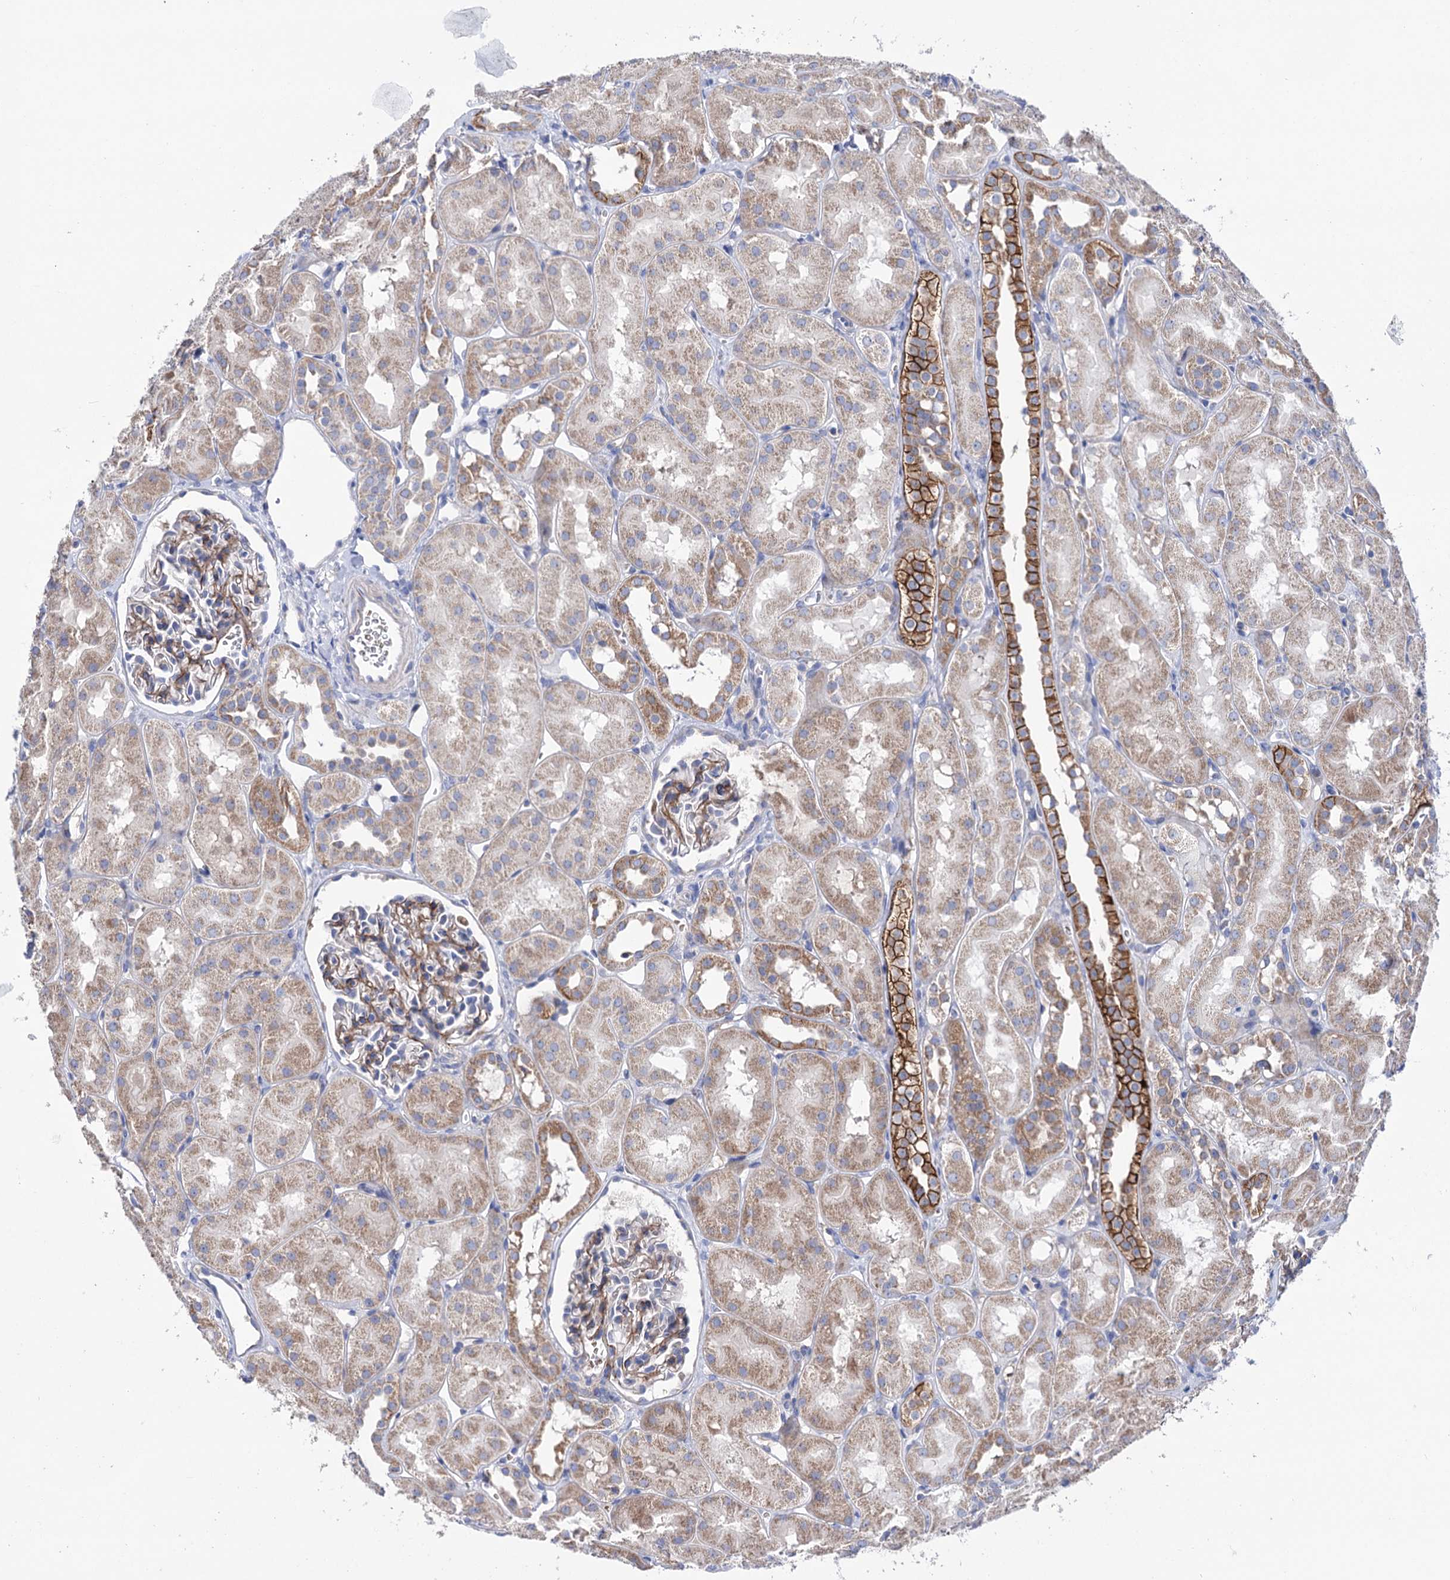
{"staining": {"intensity": "moderate", "quantity": "25%-75%", "location": "cytoplasmic/membranous"}, "tissue": "kidney", "cell_type": "Cells in glomeruli", "image_type": "normal", "snomed": [{"axis": "morphology", "description": "Normal tissue, NOS"}, {"axis": "topography", "description": "Kidney"}, {"axis": "topography", "description": "Urinary bladder"}], "caption": "Benign kidney shows moderate cytoplasmic/membranous expression in approximately 25%-75% of cells in glomeruli, visualized by immunohistochemistry. The staining is performed using DAB (3,3'-diaminobenzidine) brown chromogen to label protein expression. The nuclei are counter-stained blue using hematoxylin.", "gene": "YARS2", "patient": {"sex": "male", "age": 16}}